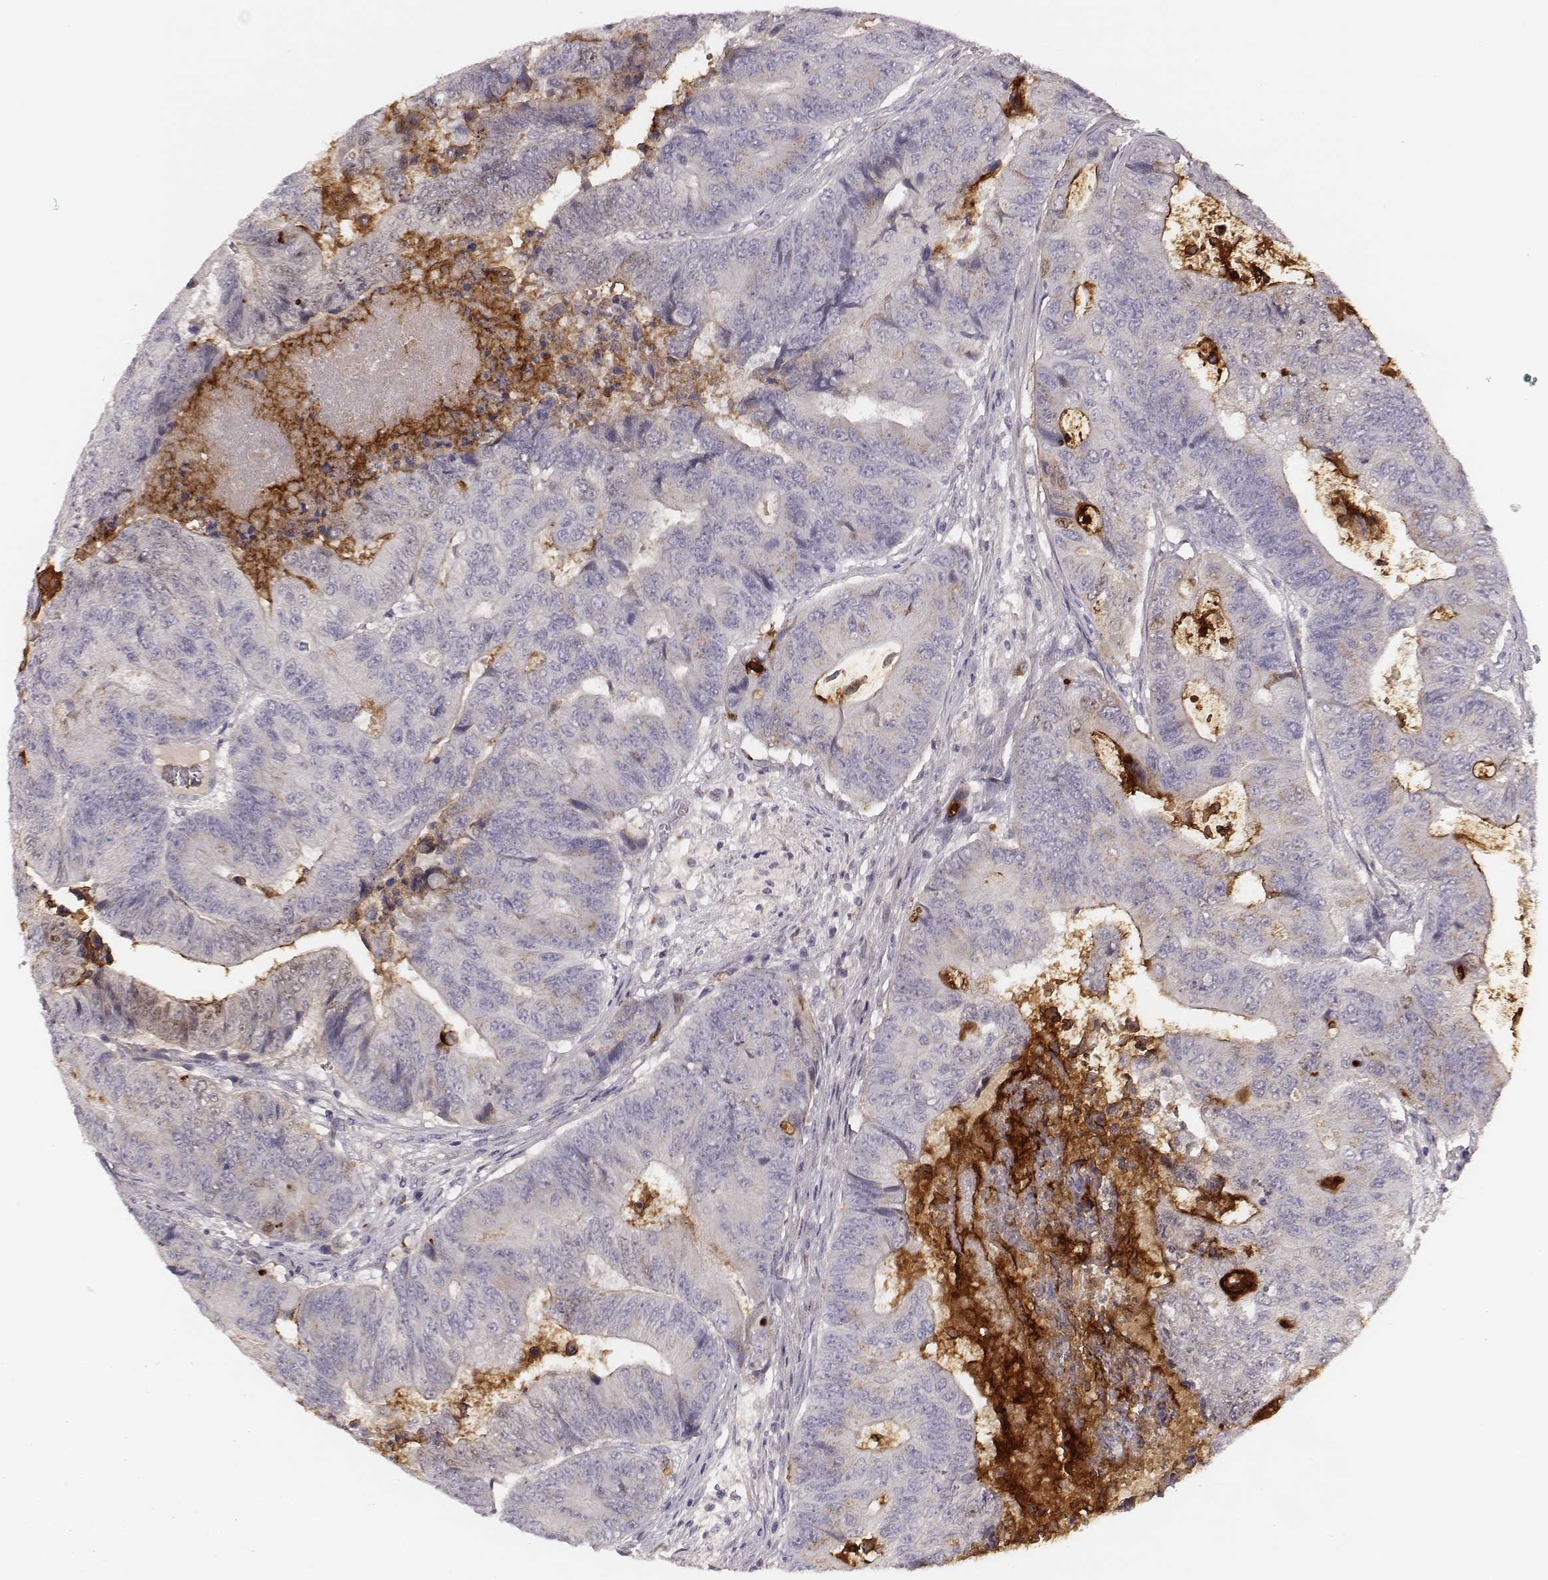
{"staining": {"intensity": "weak", "quantity": "<25%", "location": "cytoplasmic/membranous"}, "tissue": "colorectal cancer", "cell_type": "Tumor cells", "image_type": "cancer", "snomed": [{"axis": "morphology", "description": "Adenocarcinoma, NOS"}, {"axis": "topography", "description": "Colon"}], "caption": "This is an immunohistochemistry (IHC) image of human colorectal cancer. There is no staining in tumor cells.", "gene": "SDCBP2", "patient": {"sex": "female", "age": 48}}